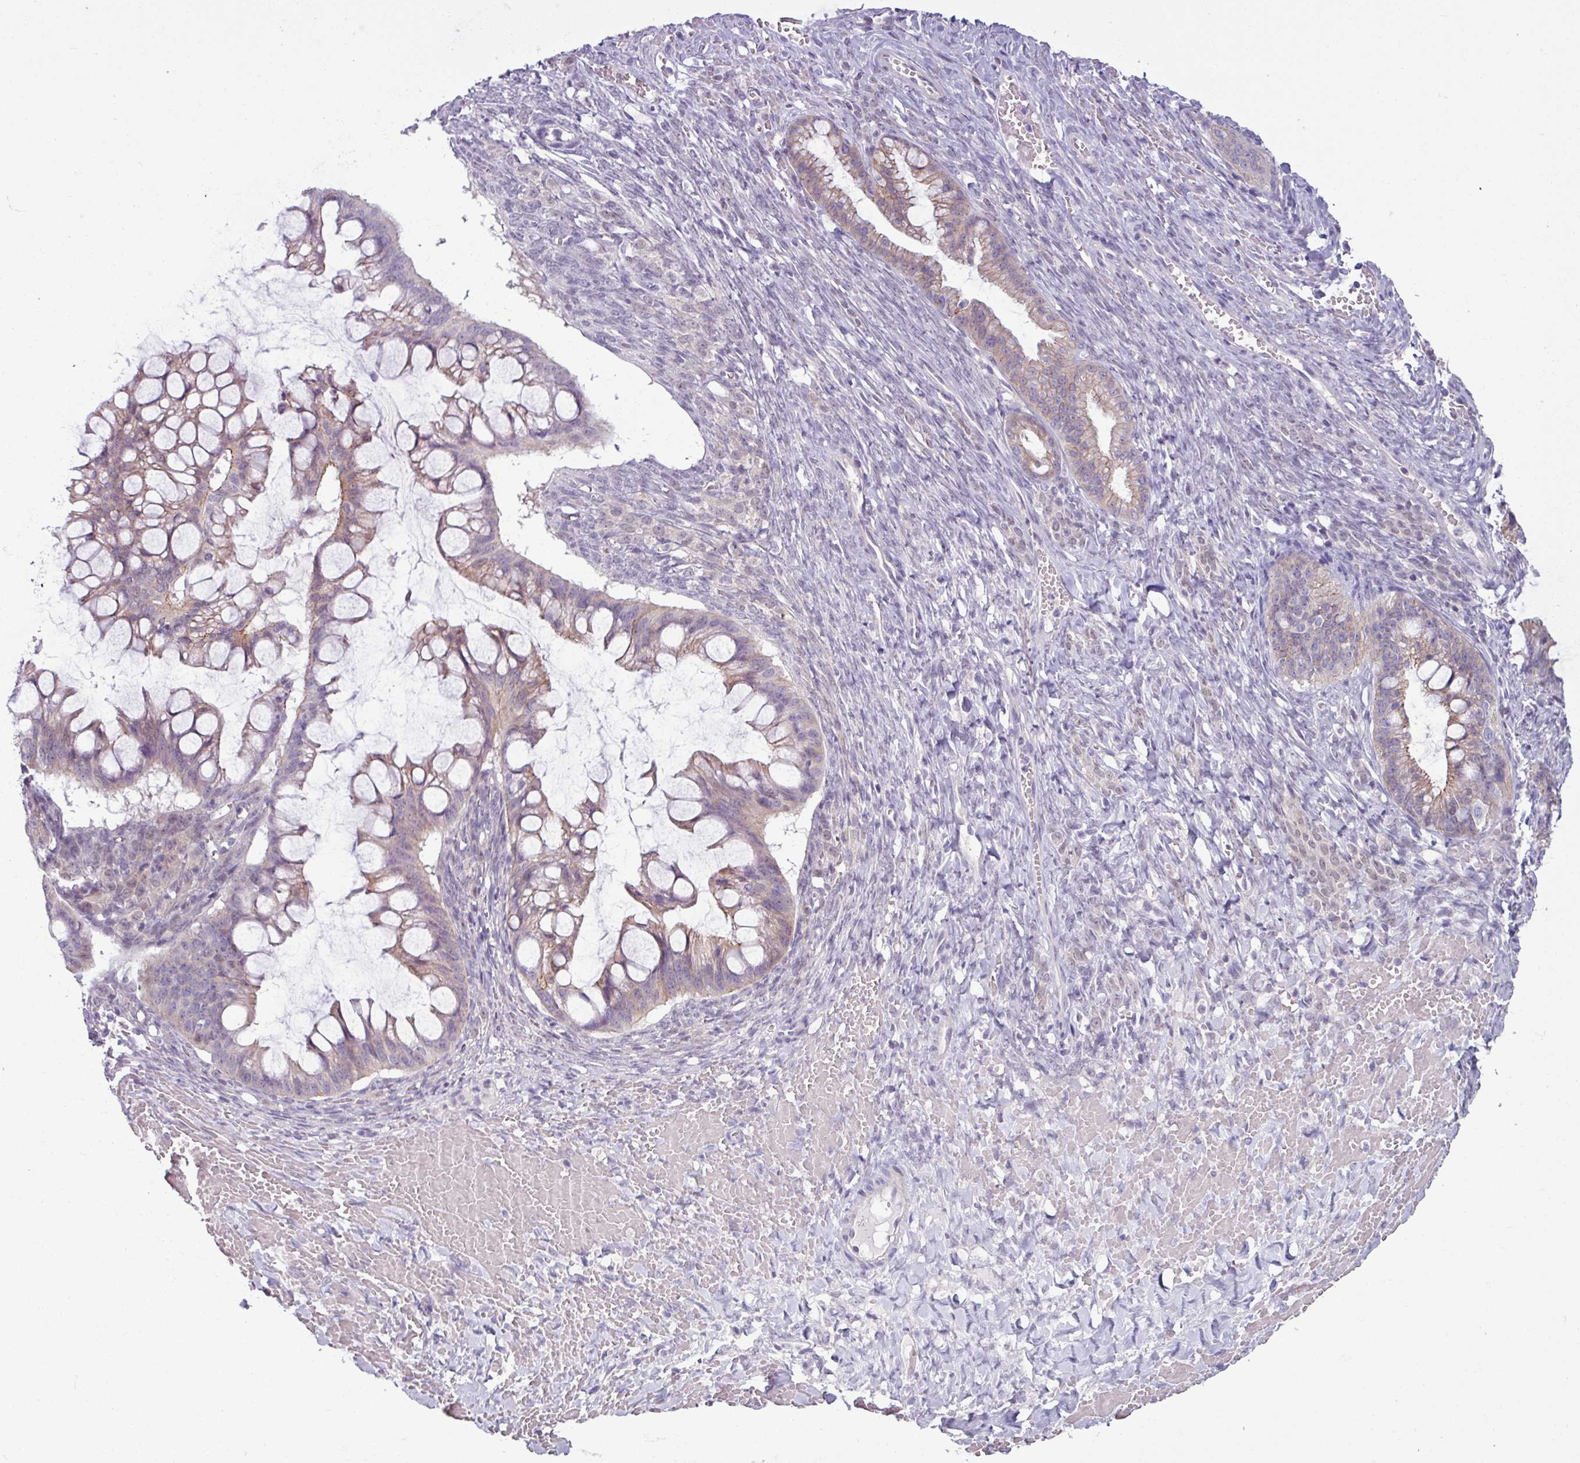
{"staining": {"intensity": "weak", "quantity": "25%-75%", "location": "cytoplasmic/membranous"}, "tissue": "ovarian cancer", "cell_type": "Tumor cells", "image_type": "cancer", "snomed": [{"axis": "morphology", "description": "Cystadenocarcinoma, mucinous, NOS"}, {"axis": "topography", "description": "Ovary"}], "caption": "Tumor cells display weak cytoplasmic/membranous positivity in approximately 25%-75% of cells in ovarian cancer. (brown staining indicates protein expression, while blue staining denotes nuclei).", "gene": "PNMA6A", "patient": {"sex": "female", "age": 73}}